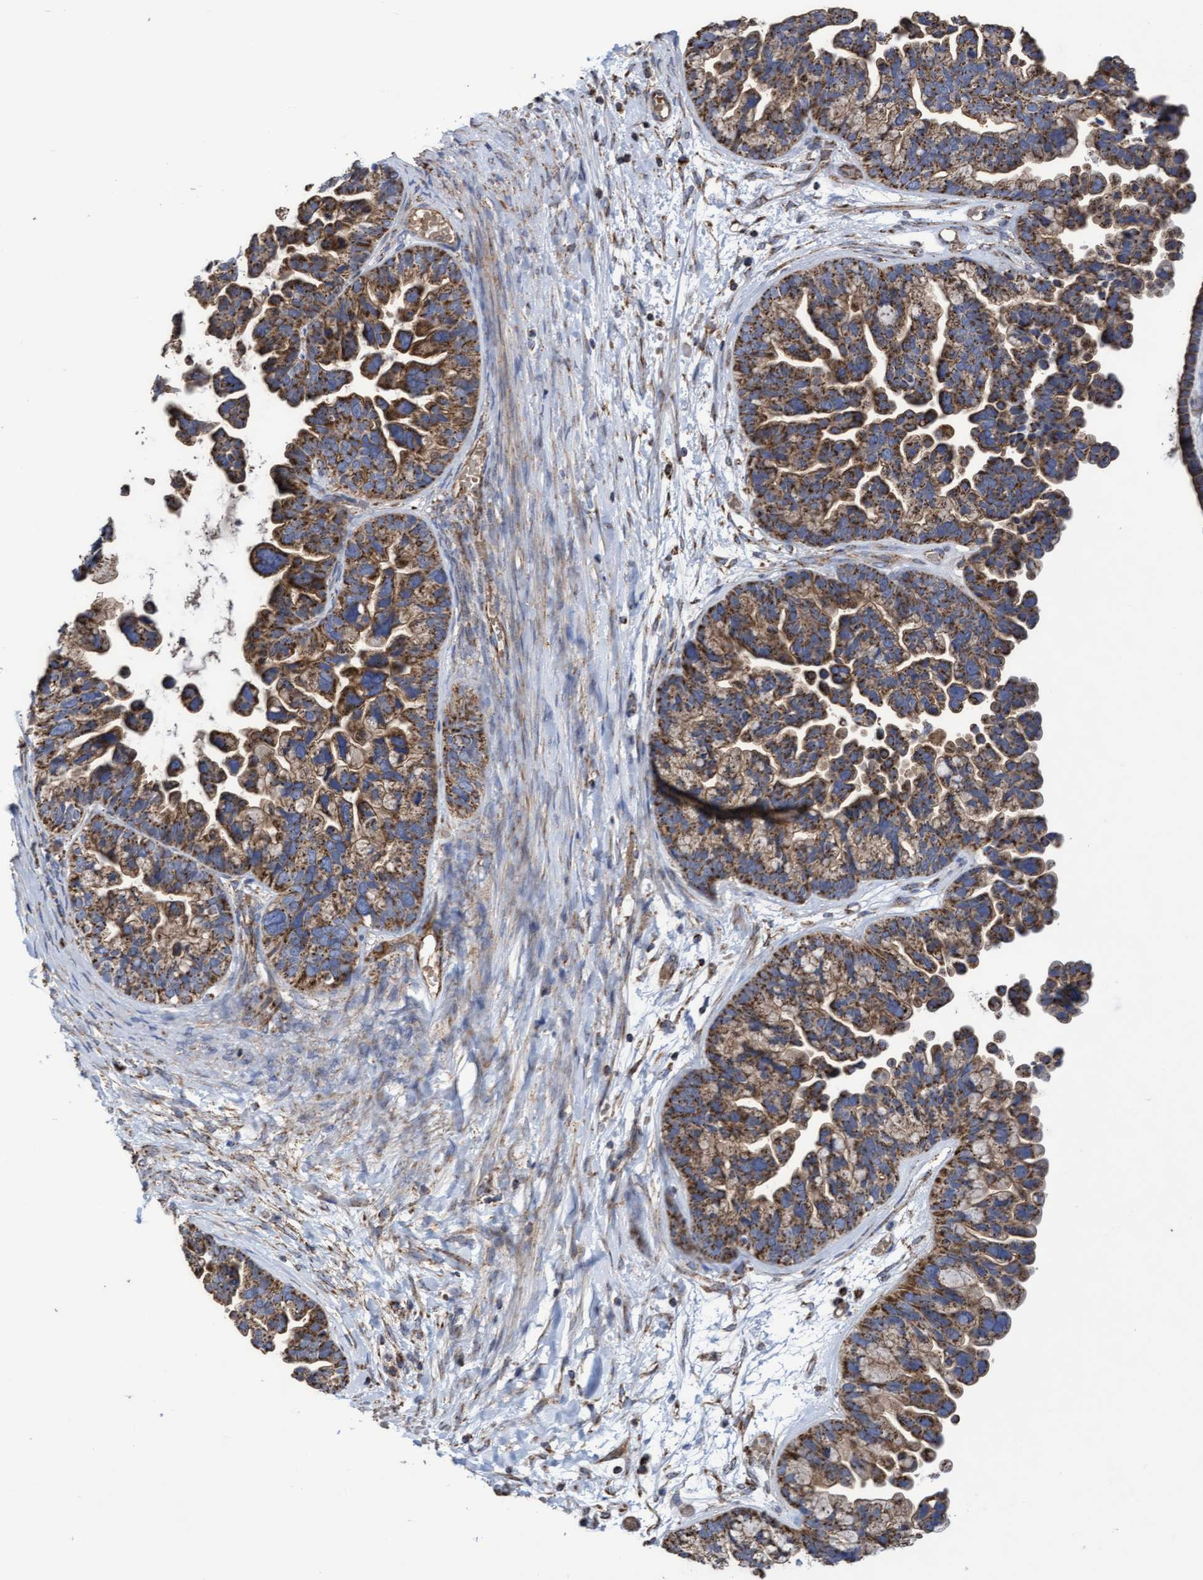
{"staining": {"intensity": "moderate", "quantity": ">75%", "location": "cytoplasmic/membranous"}, "tissue": "ovarian cancer", "cell_type": "Tumor cells", "image_type": "cancer", "snomed": [{"axis": "morphology", "description": "Cystadenocarcinoma, serous, NOS"}, {"axis": "topography", "description": "Ovary"}], "caption": "This image reveals immunohistochemistry staining of human ovarian cancer (serous cystadenocarcinoma), with medium moderate cytoplasmic/membranous positivity in approximately >75% of tumor cells.", "gene": "COBL", "patient": {"sex": "female", "age": 56}}